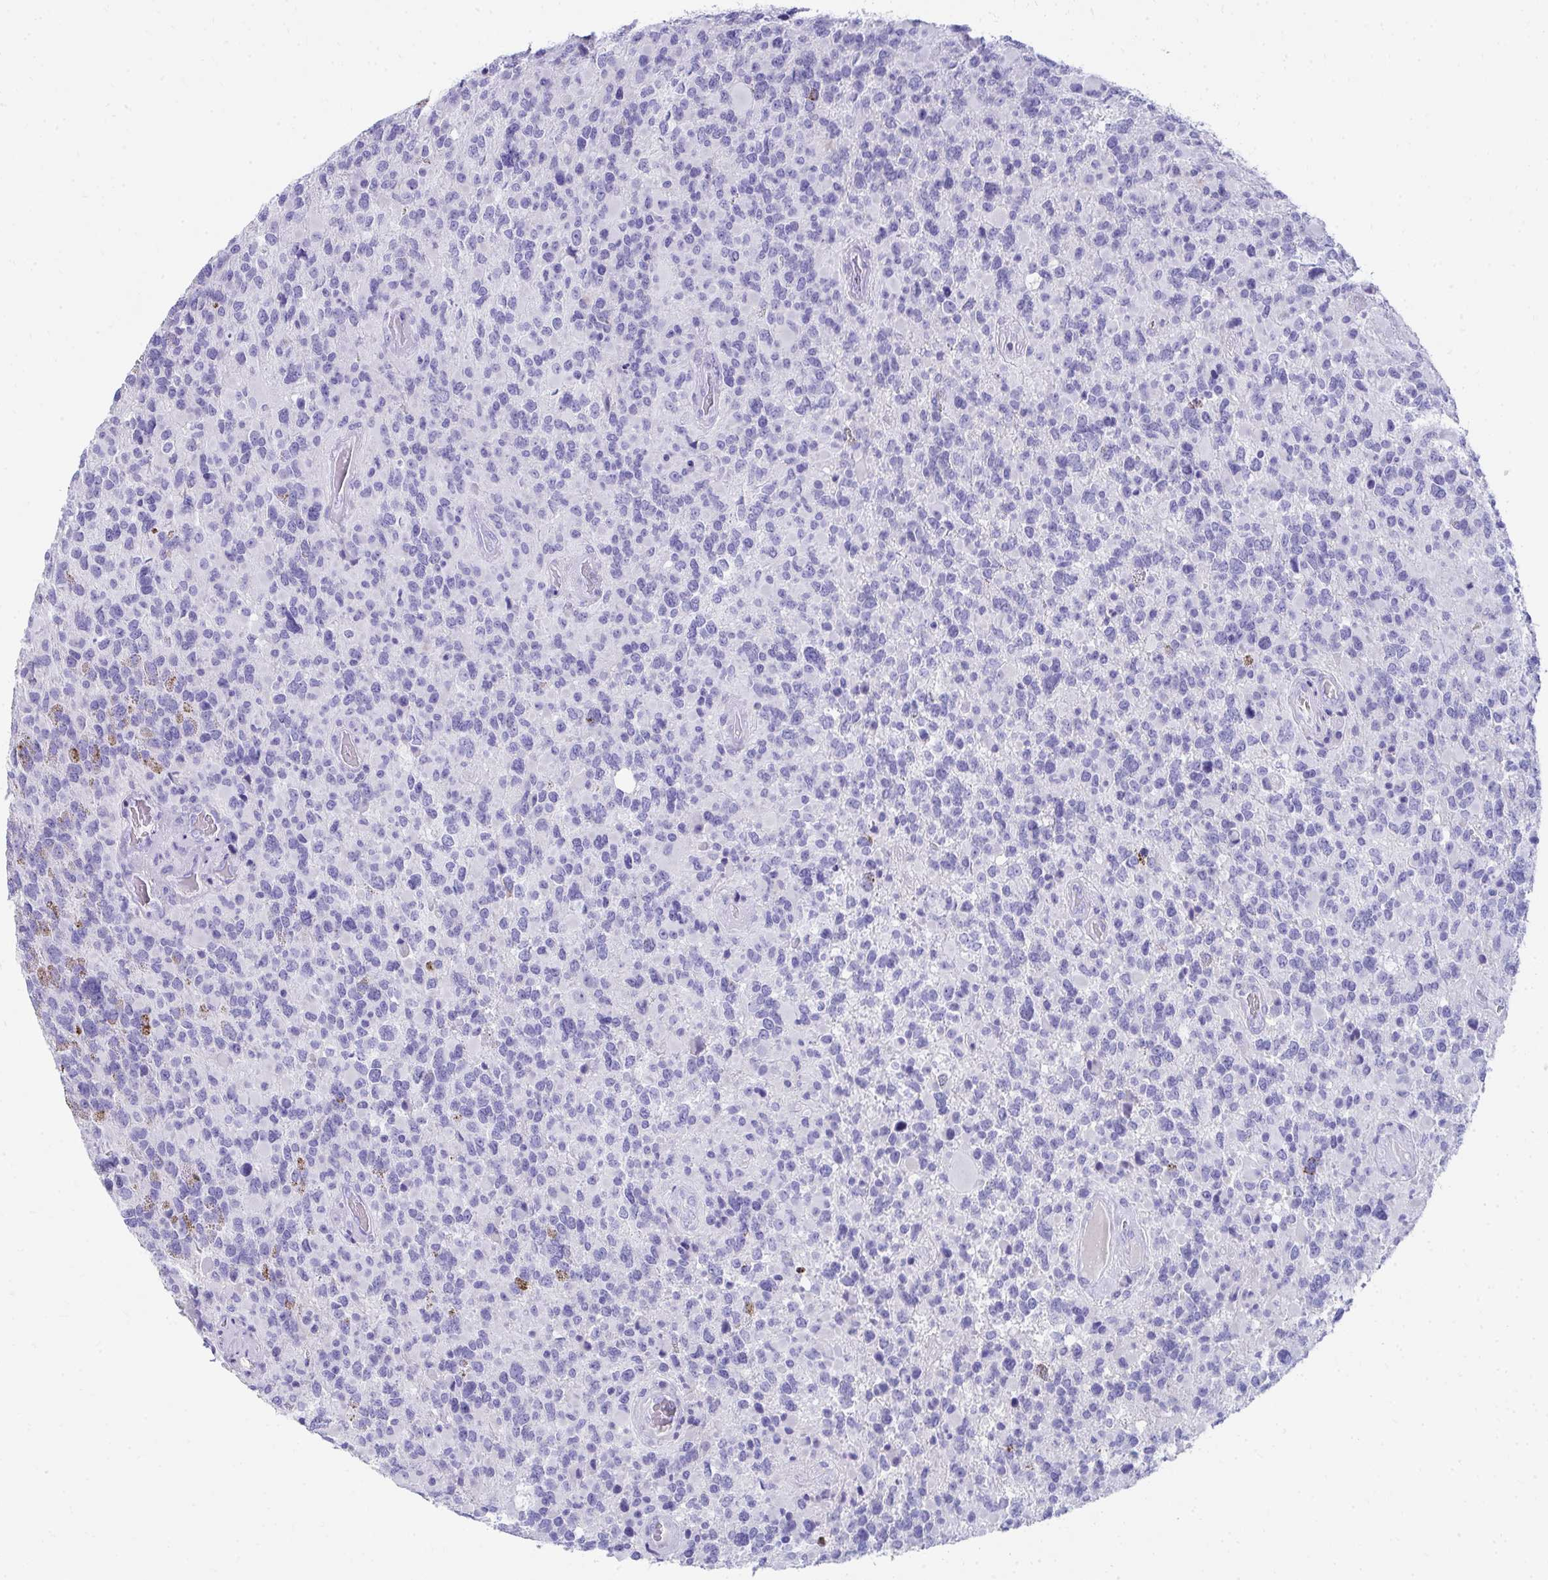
{"staining": {"intensity": "negative", "quantity": "none", "location": "none"}, "tissue": "glioma", "cell_type": "Tumor cells", "image_type": "cancer", "snomed": [{"axis": "morphology", "description": "Glioma, malignant, High grade"}, {"axis": "topography", "description": "Brain"}], "caption": "There is no significant expression in tumor cells of glioma. (Stains: DAB (3,3'-diaminobenzidine) immunohistochemistry with hematoxylin counter stain, Microscopy: brightfield microscopy at high magnification).", "gene": "SEC14L3", "patient": {"sex": "female", "age": 40}}